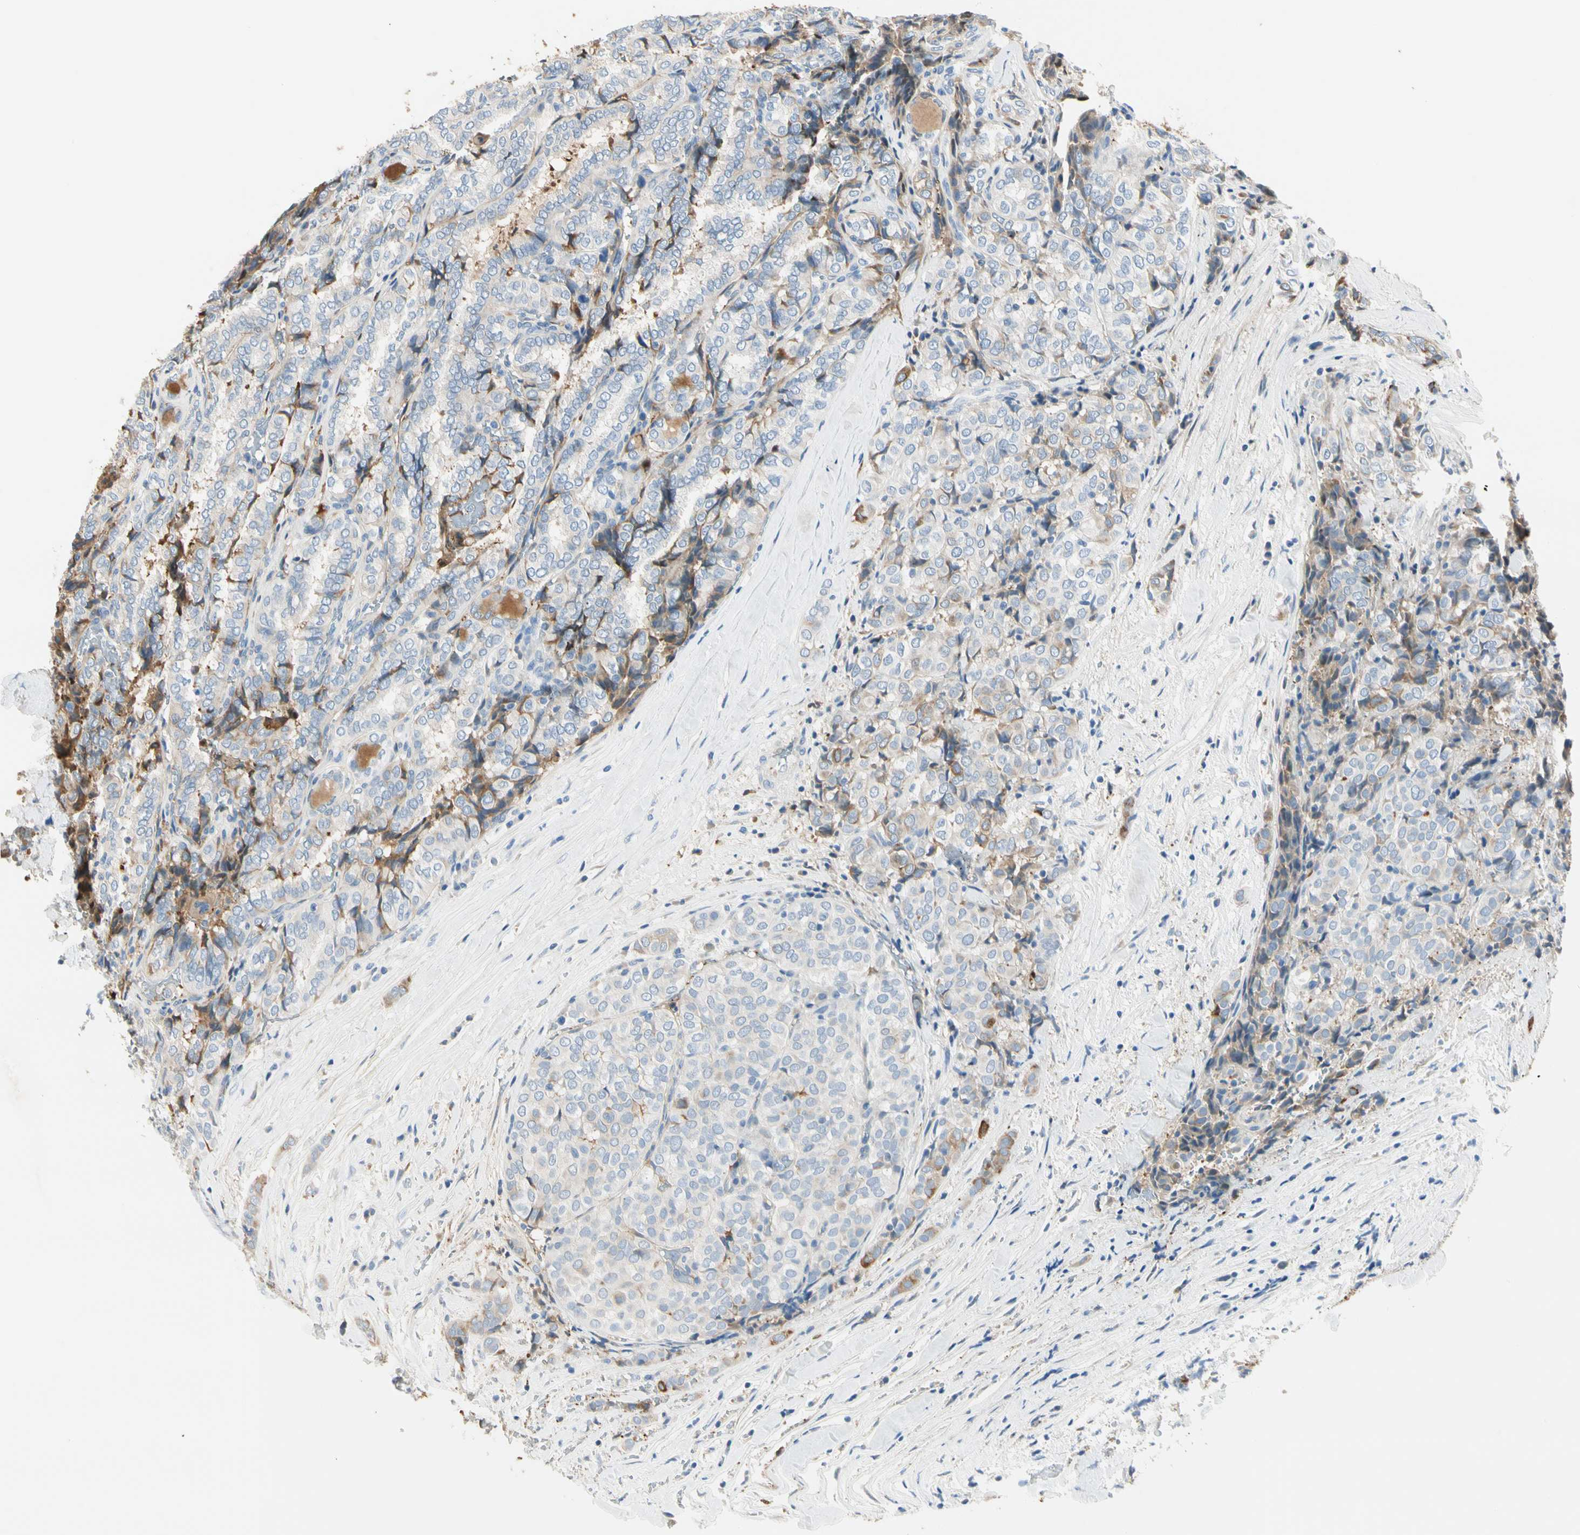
{"staining": {"intensity": "moderate", "quantity": "<25%", "location": "cytoplasmic/membranous"}, "tissue": "thyroid cancer", "cell_type": "Tumor cells", "image_type": "cancer", "snomed": [{"axis": "morphology", "description": "Normal tissue, NOS"}, {"axis": "morphology", "description": "Papillary adenocarcinoma, NOS"}, {"axis": "topography", "description": "Thyroid gland"}], "caption": "High-power microscopy captured an immunohistochemistry (IHC) micrograph of papillary adenocarcinoma (thyroid), revealing moderate cytoplasmic/membranous expression in approximately <25% of tumor cells.", "gene": "LAMB3", "patient": {"sex": "female", "age": 30}}